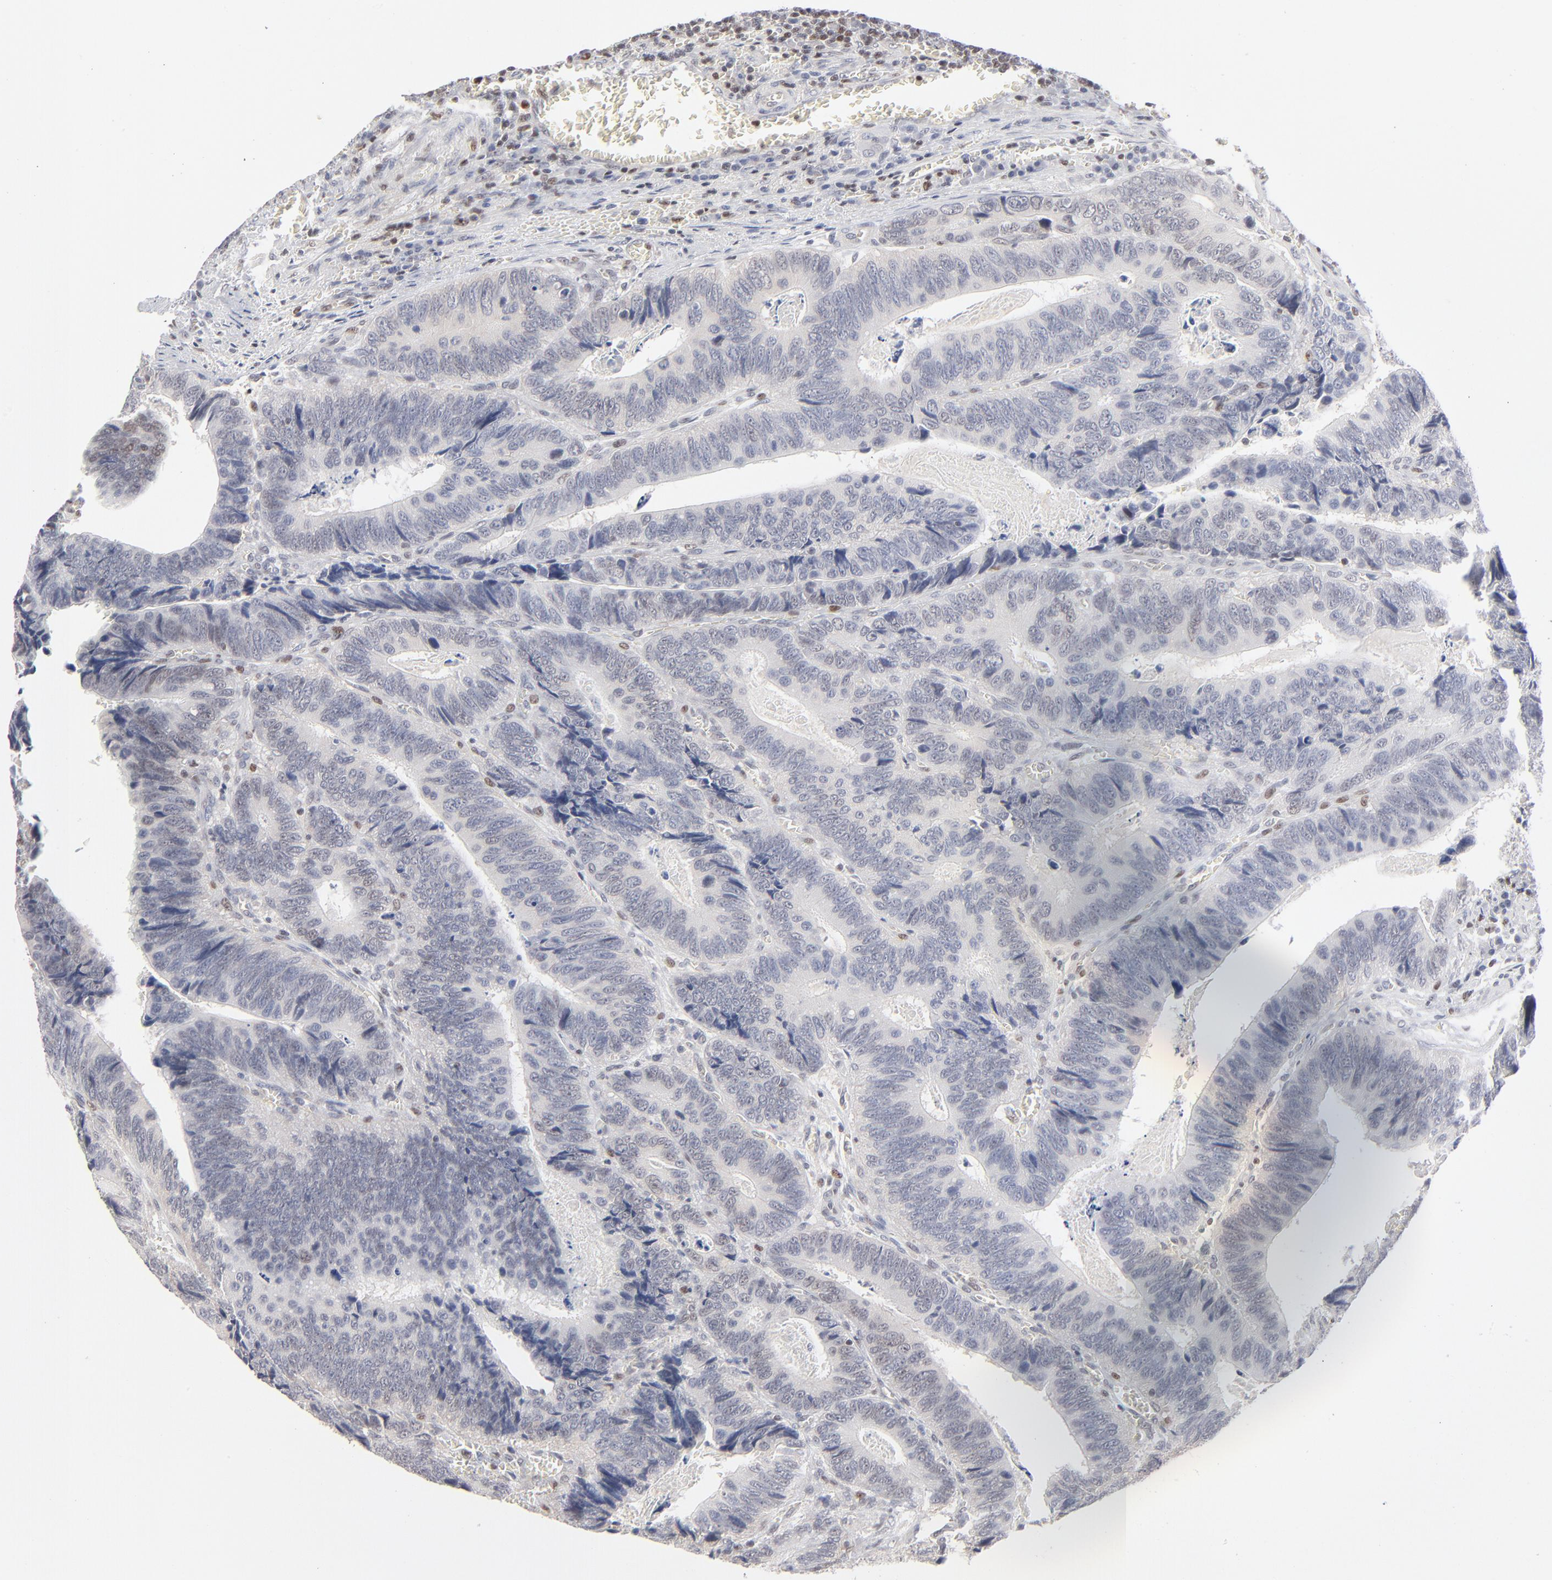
{"staining": {"intensity": "negative", "quantity": "none", "location": "none"}, "tissue": "colorectal cancer", "cell_type": "Tumor cells", "image_type": "cancer", "snomed": [{"axis": "morphology", "description": "Adenocarcinoma, NOS"}, {"axis": "topography", "description": "Colon"}], "caption": "Tumor cells are negative for brown protein staining in adenocarcinoma (colorectal). The staining was performed using DAB (3,3'-diaminobenzidine) to visualize the protein expression in brown, while the nuclei were stained in blue with hematoxylin (Magnification: 20x).", "gene": "MAX", "patient": {"sex": "male", "age": 72}}